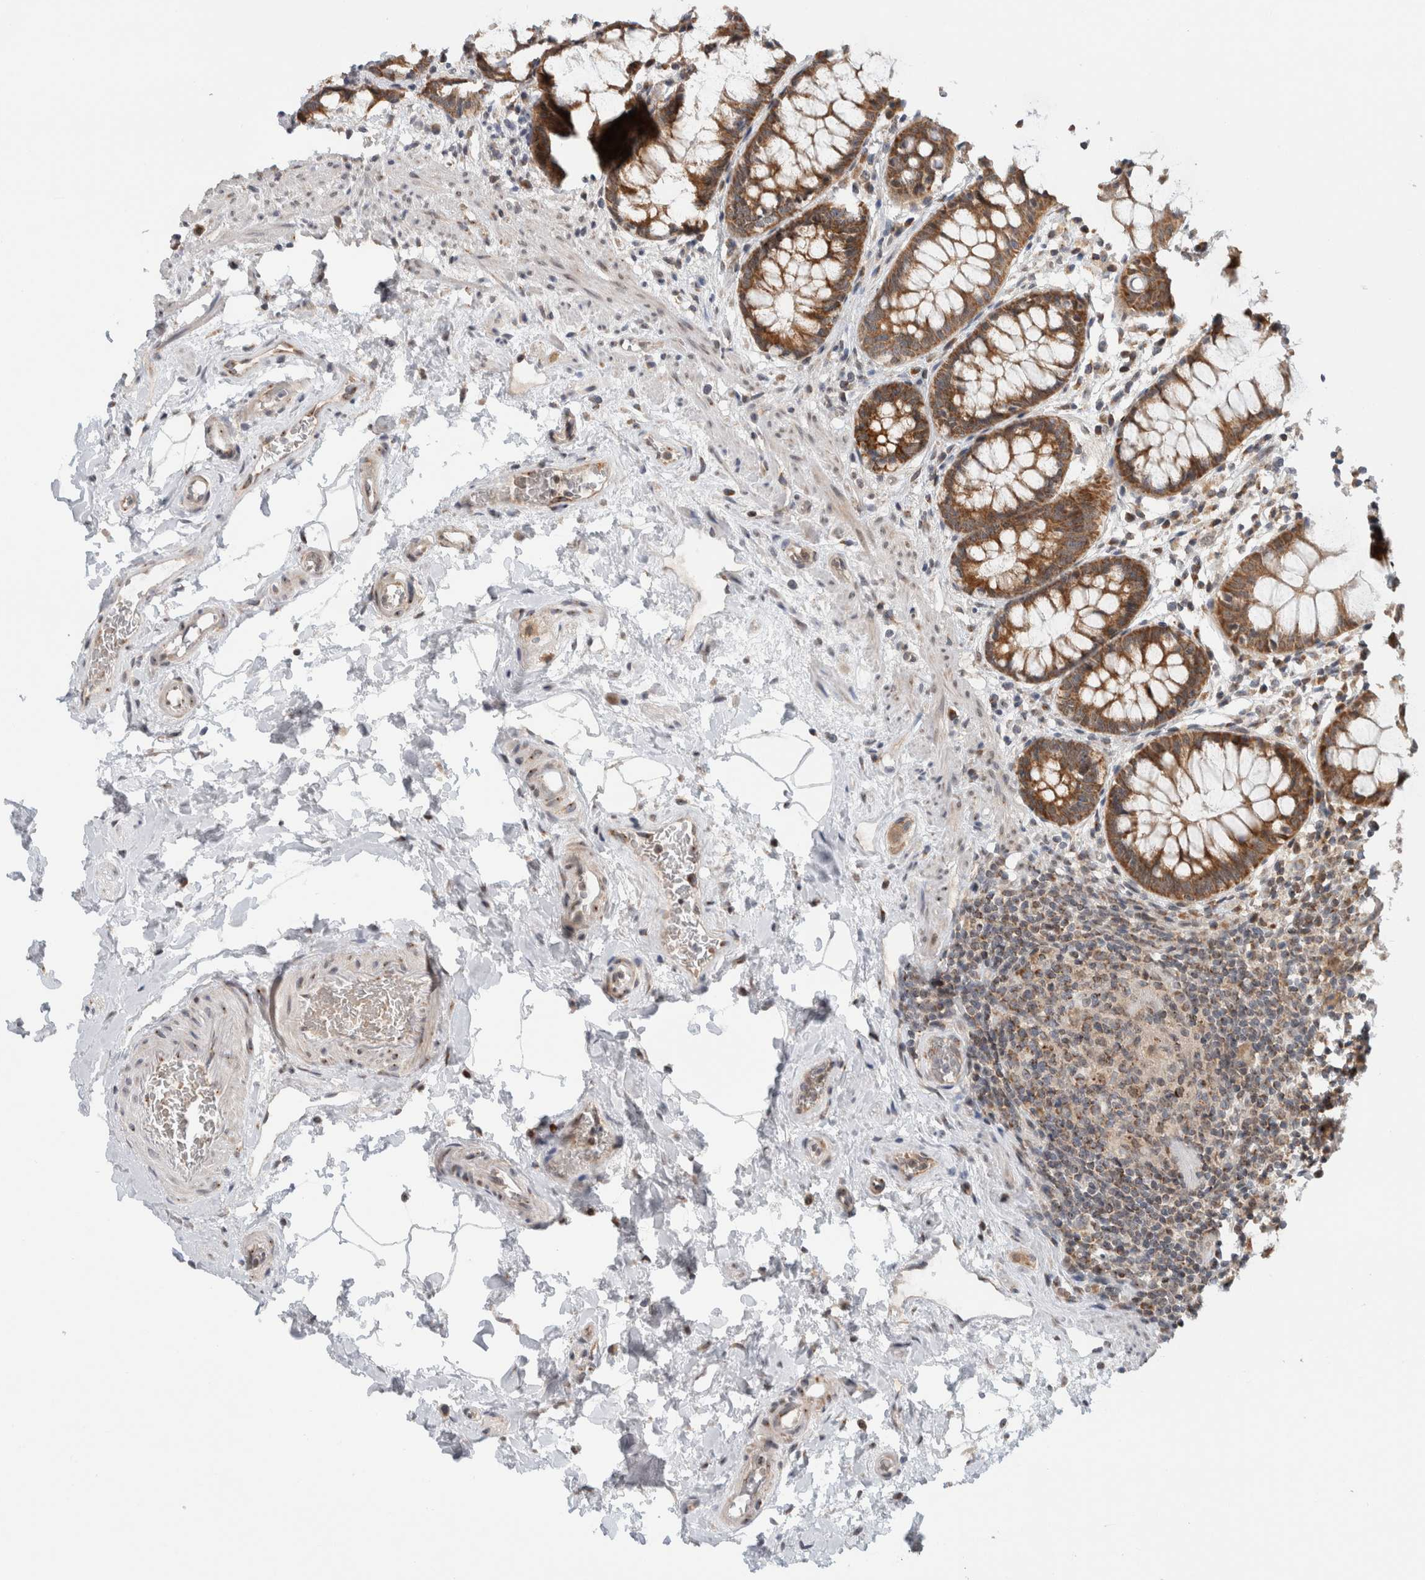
{"staining": {"intensity": "moderate", "quantity": ">75%", "location": "cytoplasmic/membranous"}, "tissue": "rectum", "cell_type": "Glandular cells", "image_type": "normal", "snomed": [{"axis": "morphology", "description": "Normal tissue, NOS"}, {"axis": "topography", "description": "Rectum"}], "caption": "Immunohistochemical staining of normal rectum shows >75% levels of moderate cytoplasmic/membranous protein positivity in approximately >75% of glandular cells.", "gene": "CMC2", "patient": {"sex": "male", "age": 64}}